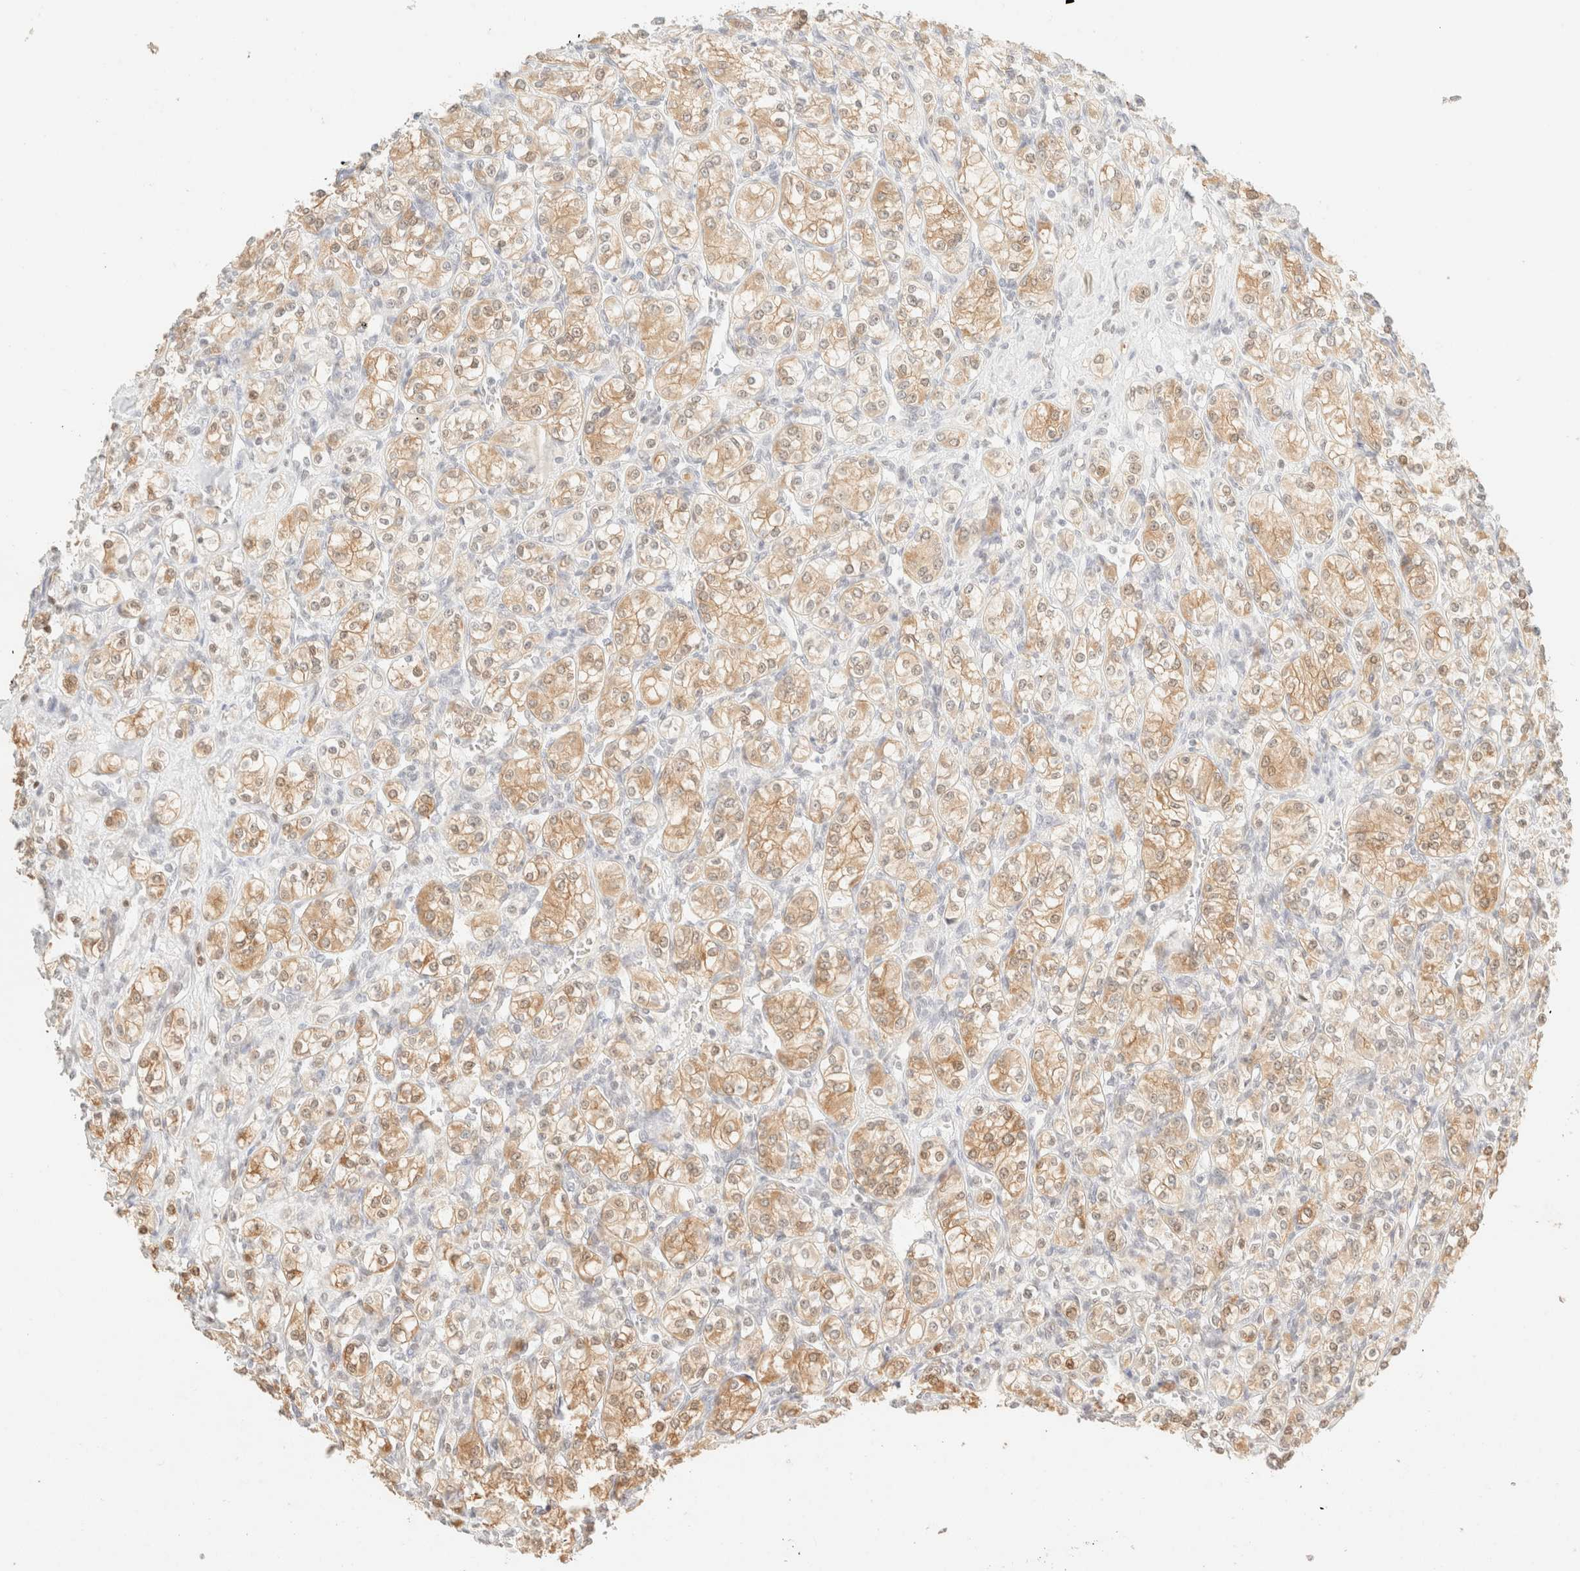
{"staining": {"intensity": "moderate", "quantity": ">75%", "location": "cytoplasmic/membranous"}, "tissue": "renal cancer", "cell_type": "Tumor cells", "image_type": "cancer", "snomed": [{"axis": "morphology", "description": "Adenocarcinoma, NOS"}, {"axis": "topography", "description": "Kidney"}], "caption": "Protein expression by immunohistochemistry demonstrates moderate cytoplasmic/membranous positivity in about >75% of tumor cells in renal cancer. (Brightfield microscopy of DAB IHC at high magnification).", "gene": "TSR1", "patient": {"sex": "male", "age": 77}}